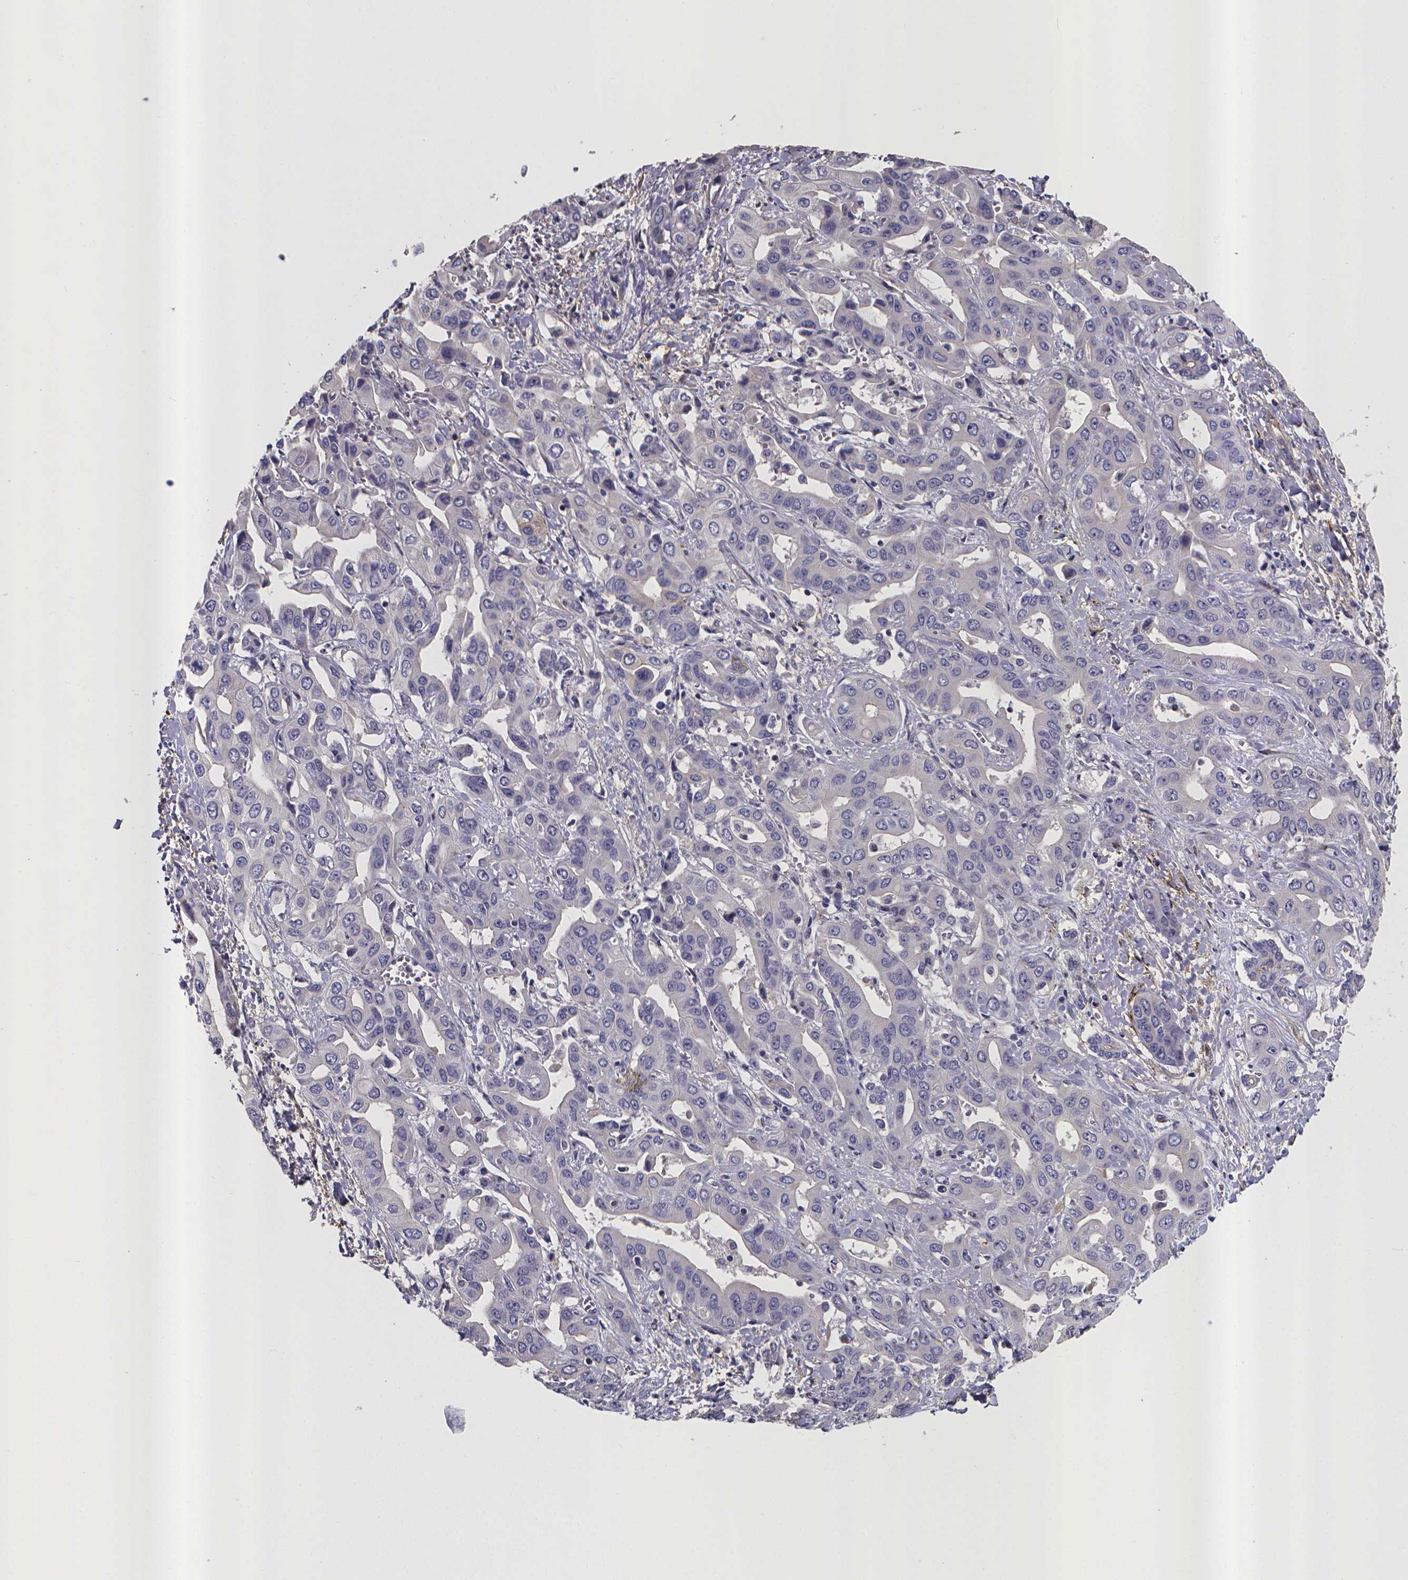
{"staining": {"intensity": "negative", "quantity": "none", "location": "none"}, "tissue": "liver cancer", "cell_type": "Tumor cells", "image_type": "cancer", "snomed": [{"axis": "morphology", "description": "Cholangiocarcinoma"}, {"axis": "topography", "description": "Liver"}], "caption": "An immunohistochemistry (IHC) photomicrograph of liver cancer is shown. There is no staining in tumor cells of liver cancer.", "gene": "RERG", "patient": {"sex": "female", "age": 52}}